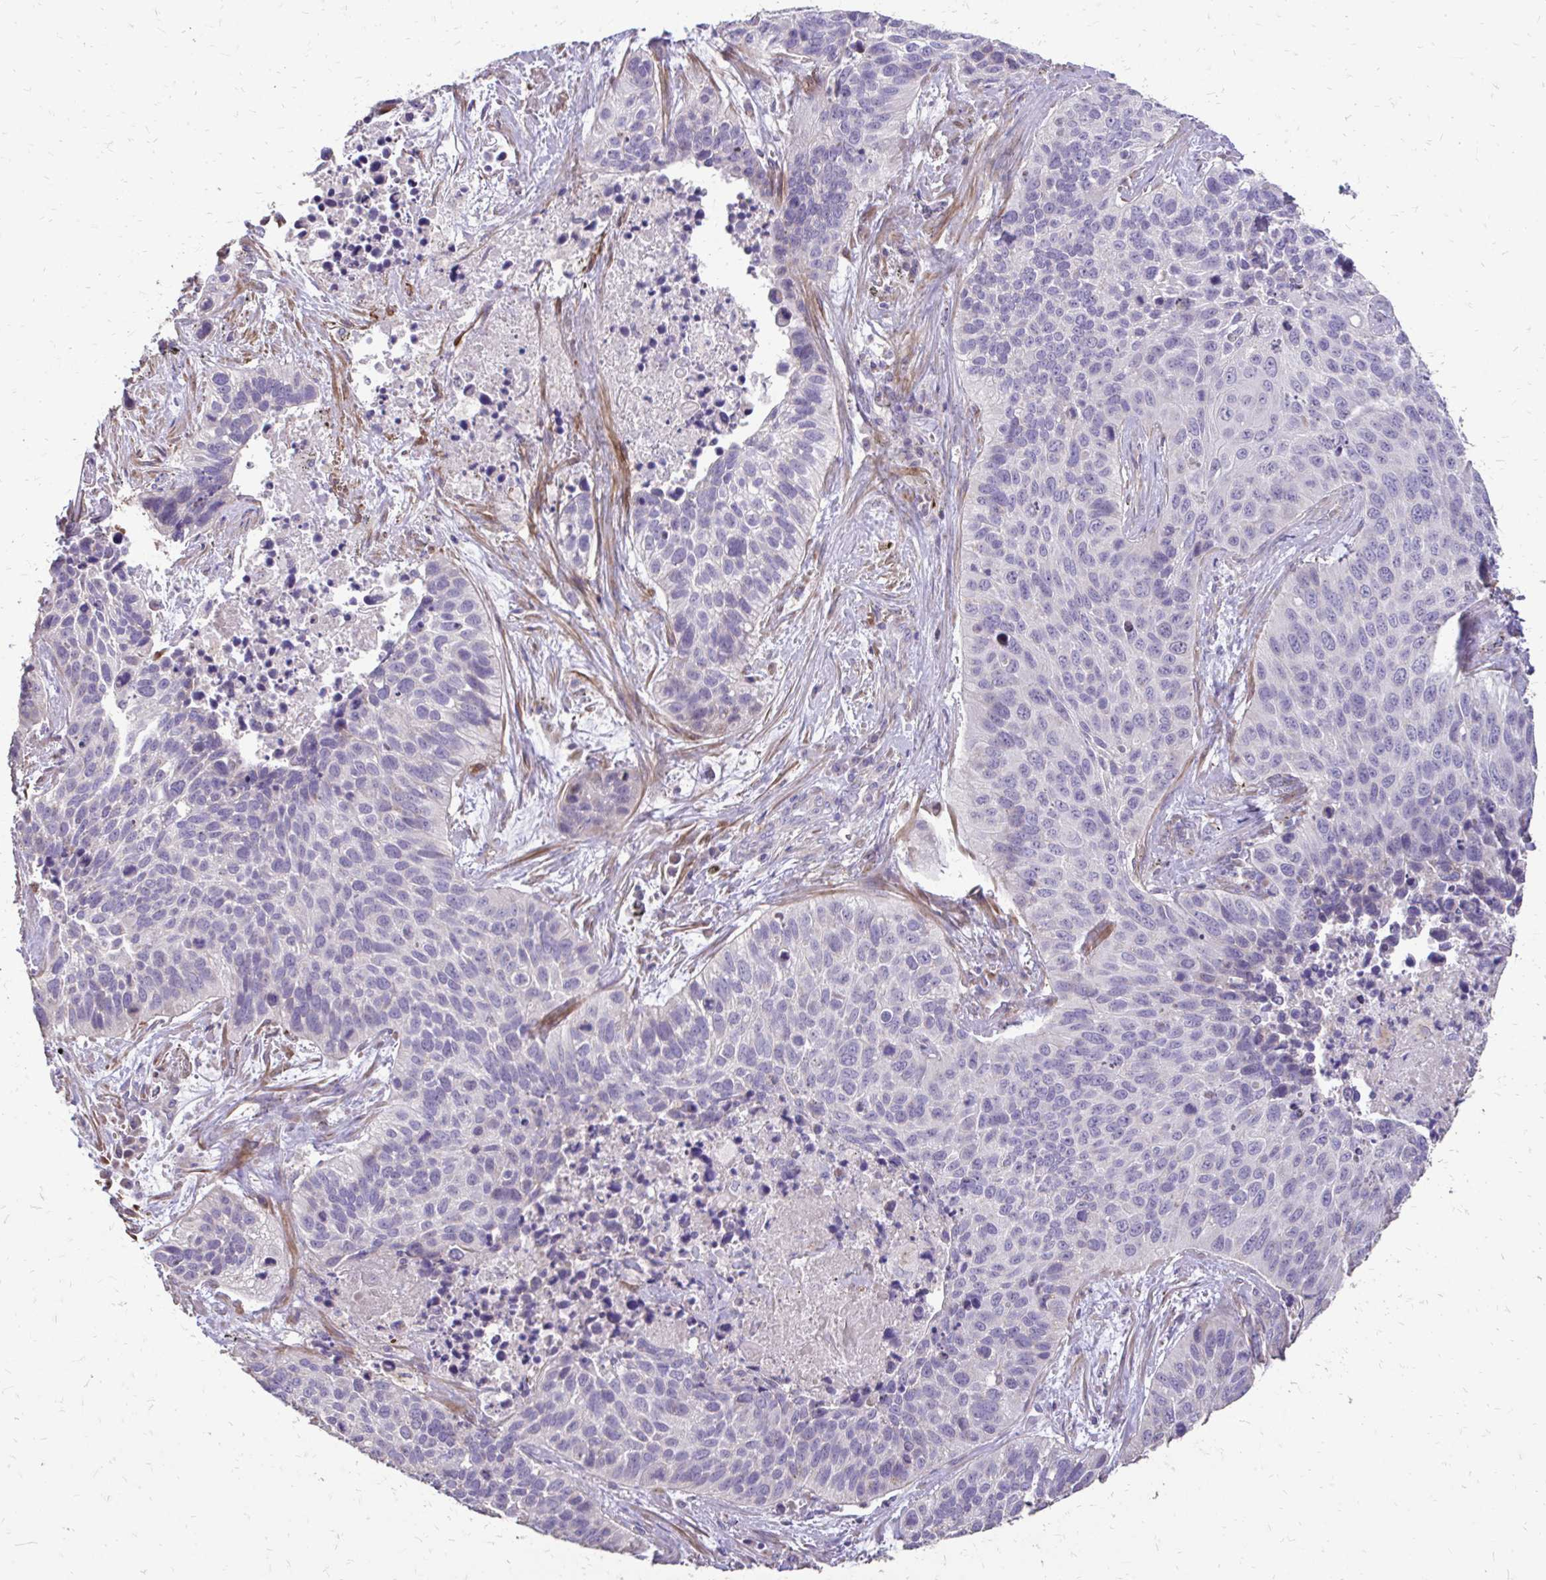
{"staining": {"intensity": "negative", "quantity": "none", "location": "none"}, "tissue": "lung cancer", "cell_type": "Tumor cells", "image_type": "cancer", "snomed": [{"axis": "morphology", "description": "Squamous cell carcinoma, NOS"}, {"axis": "topography", "description": "Lung"}], "caption": "Immunohistochemistry micrograph of lung cancer stained for a protein (brown), which exhibits no positivity in tumor cells. (Stains: DAB immunohistochemistry (IHC) with hematoxylin counter stain, Microscopy: brightfield microscopy at high magnification).", "gene": "MYORG", "patient": {"sex": "male", "age": 62}}